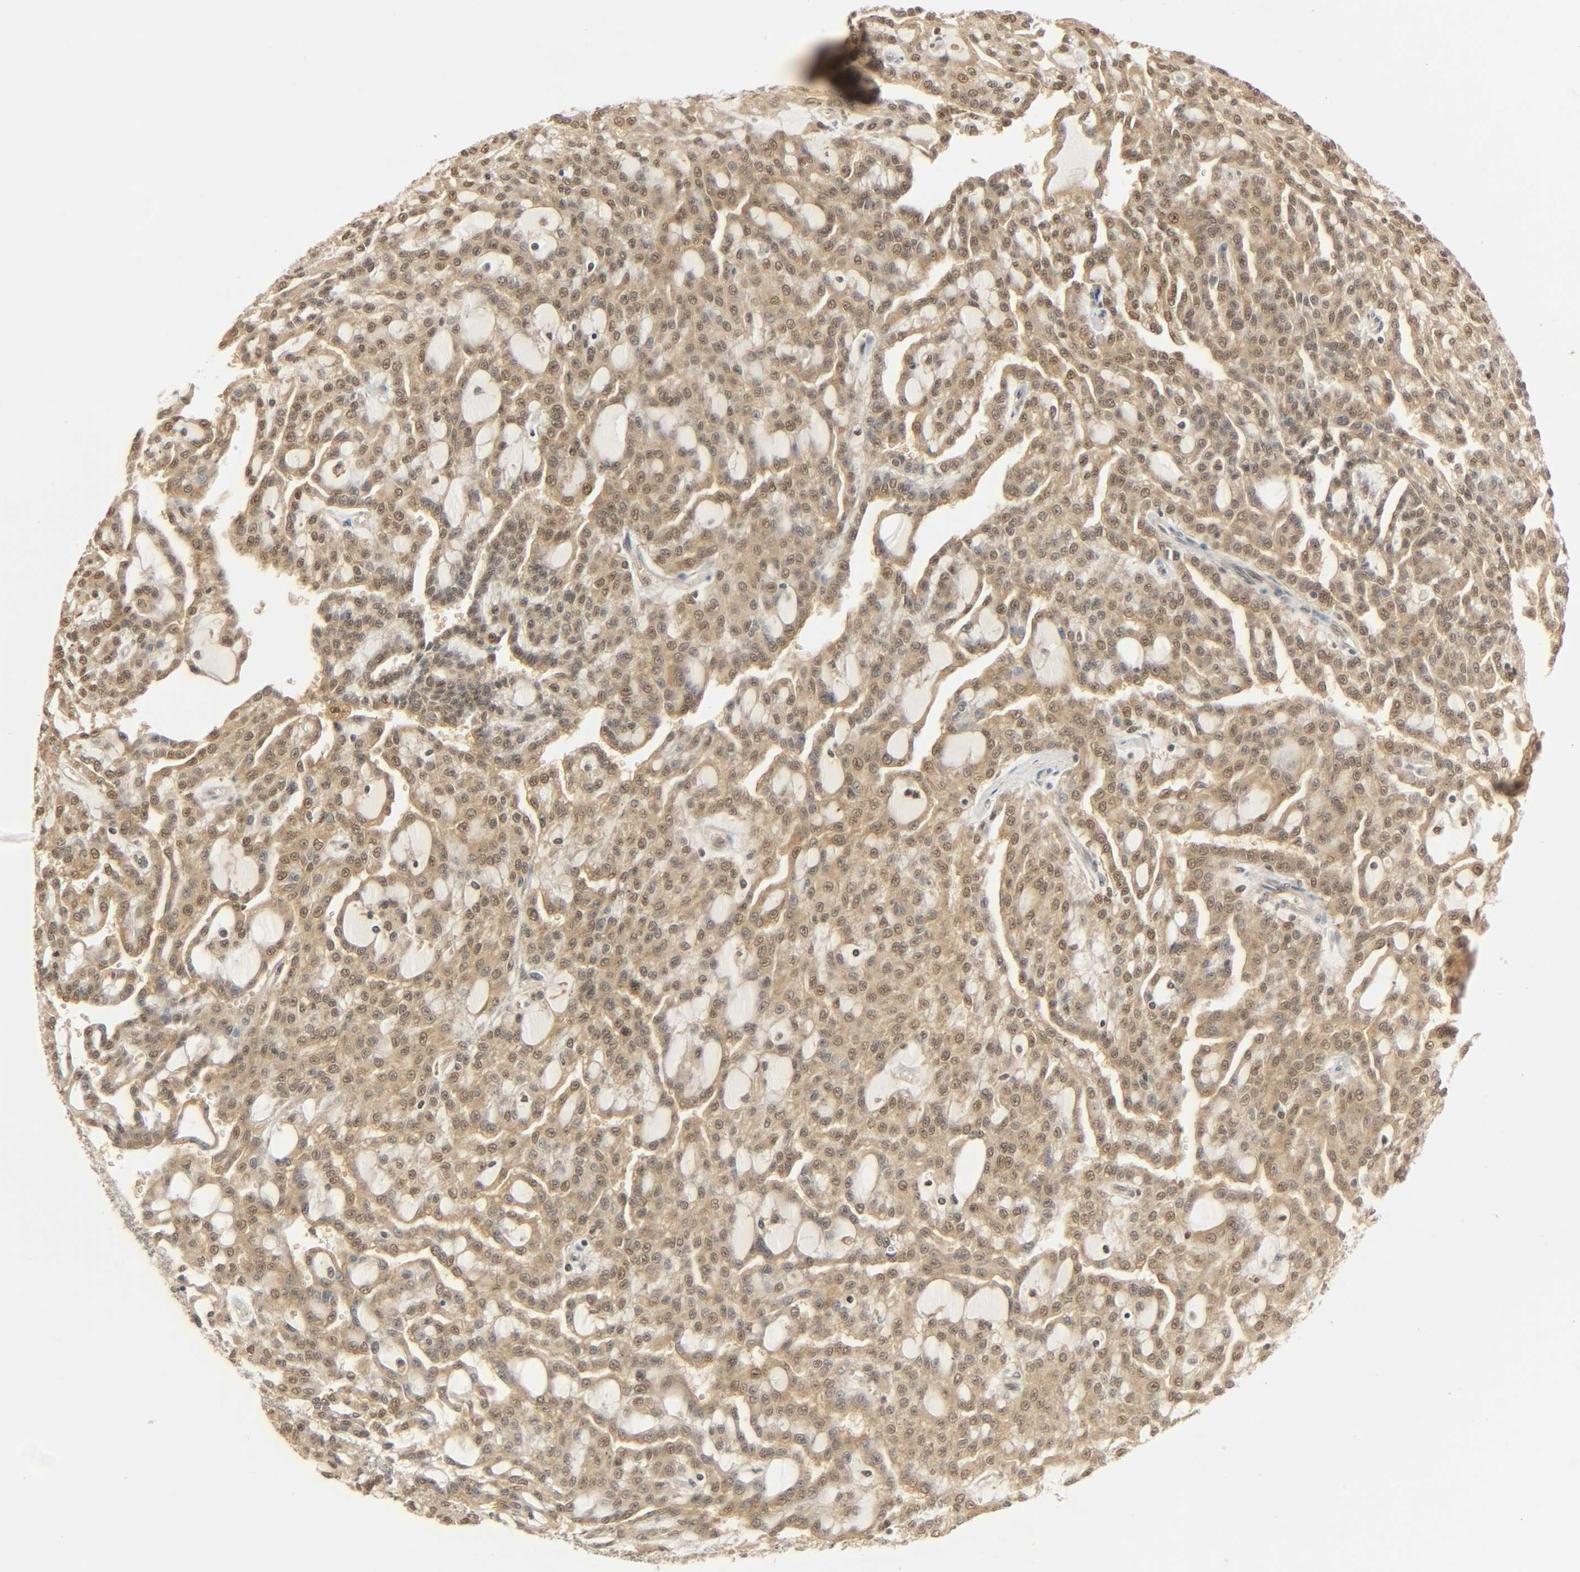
{"staining": {"intensity": "weak", "quantity": ">75%", "location": "cytoplasmic/membranous,nuclear"}, "tissue": "renal cancer", "cell_type": "Tumor cells", "image_type": "cancer", "snomed": [{"axis": "morphology", "description": "Adenocarcinoma, NOS"}, {"axis": "topography", "description": "Kidney"}], "caption": "Human renal cancer stained for a protein (brown) reveals weak cytoplasmic/membranous and nuclear positive positivity in about >75% of tumor cells.", "gene": "ZFPM2", "patient": {"sex": "male", "age": 63}}